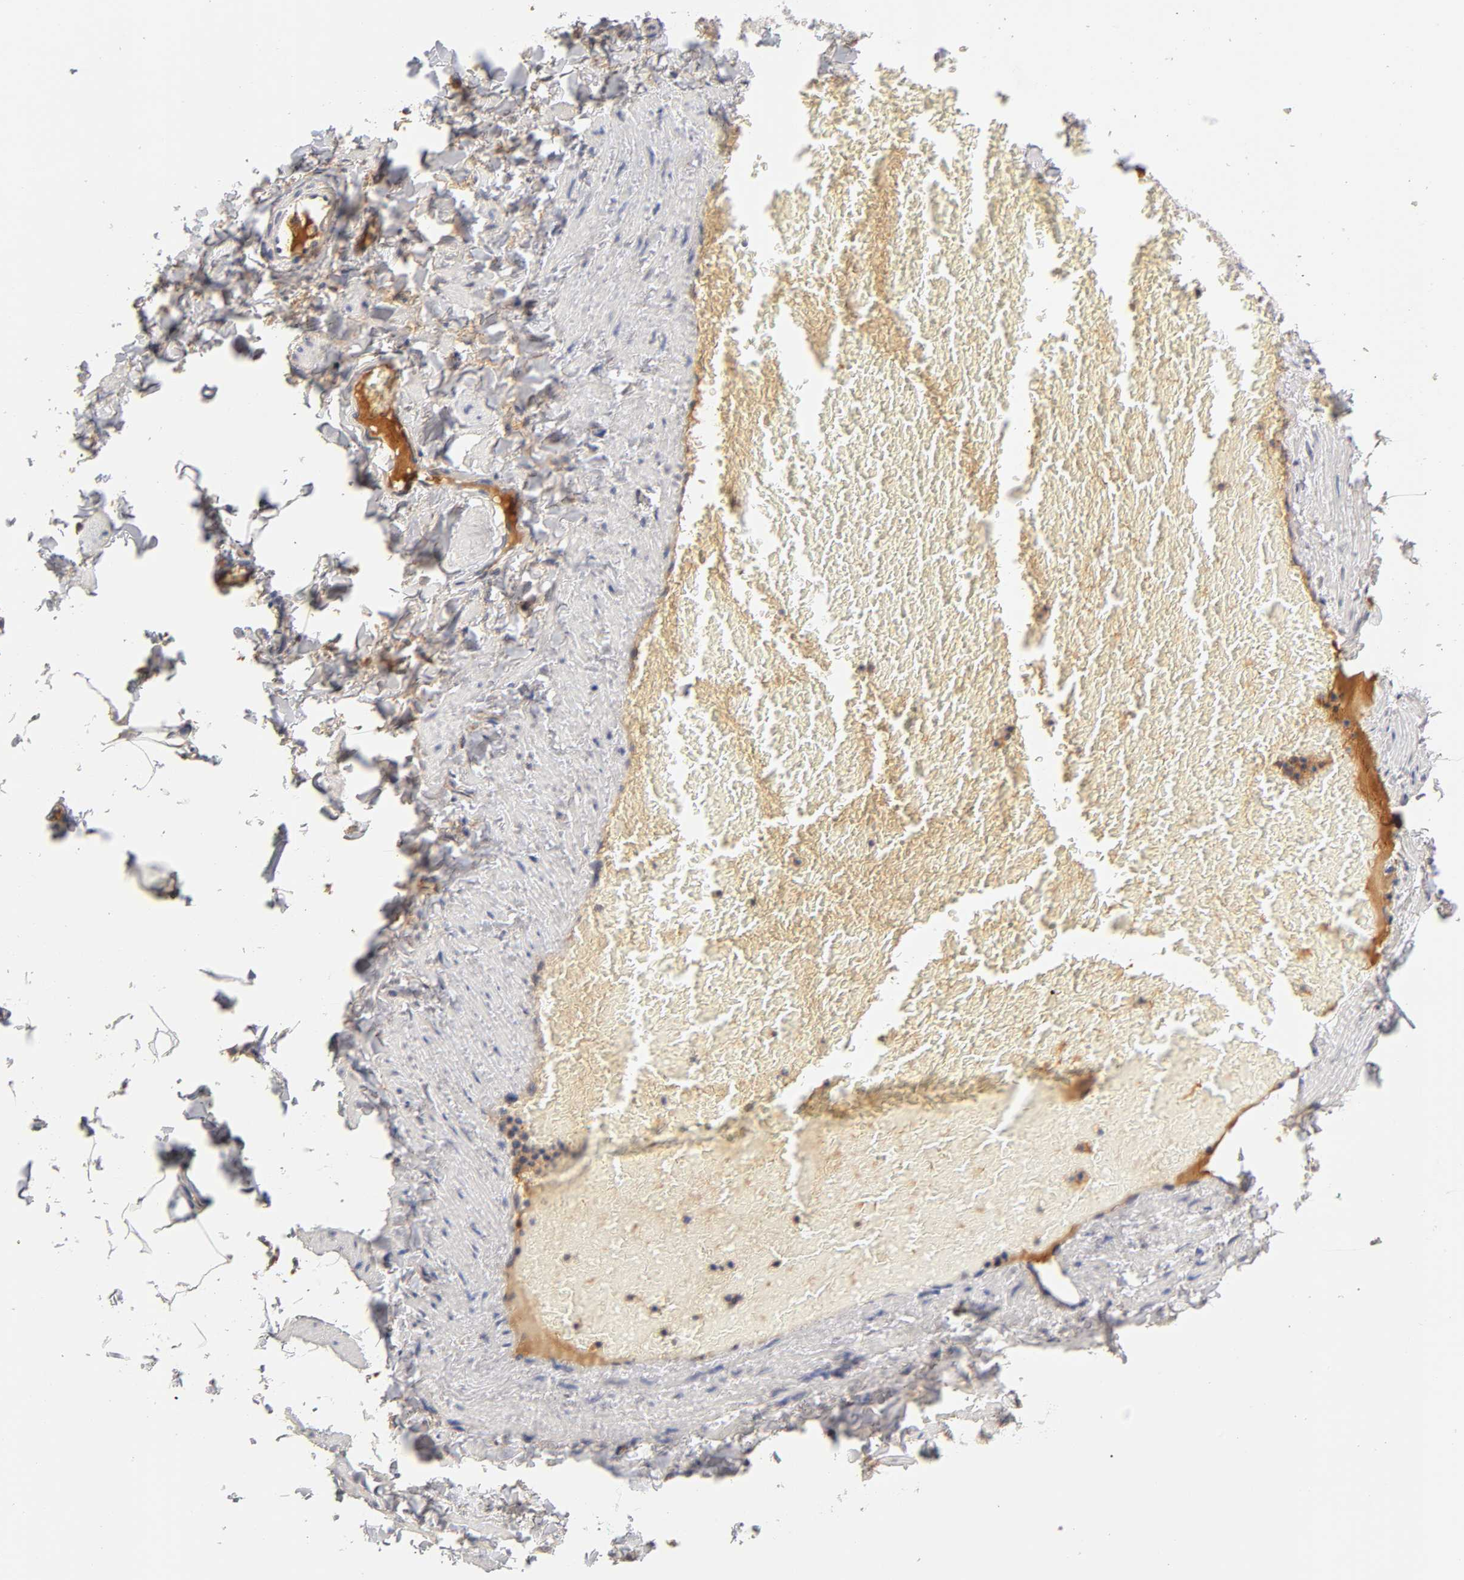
{"staining": {"intensity": "moderate", "quantity": "25%-75%", "location": "none"}, "tissue": "adipose tissue", "cell_type": "Adipocytes", "image_type": "normal", "snomed": [{"axis": "morphology", "description": "Normal tissue, NOS"}, {"axis": "topography", "description": "Vascular tissue"}], "caption": "Benign adipose tissue demonstrates moderate None expression in about 25%-75% of adipocytes (DAB (3,3'-diaminobenzidine) IHC, brown staining for protein, blue staining for nuclei)..", "gene": "RPS29", "patient": {"sex": "male", "age": 41}}